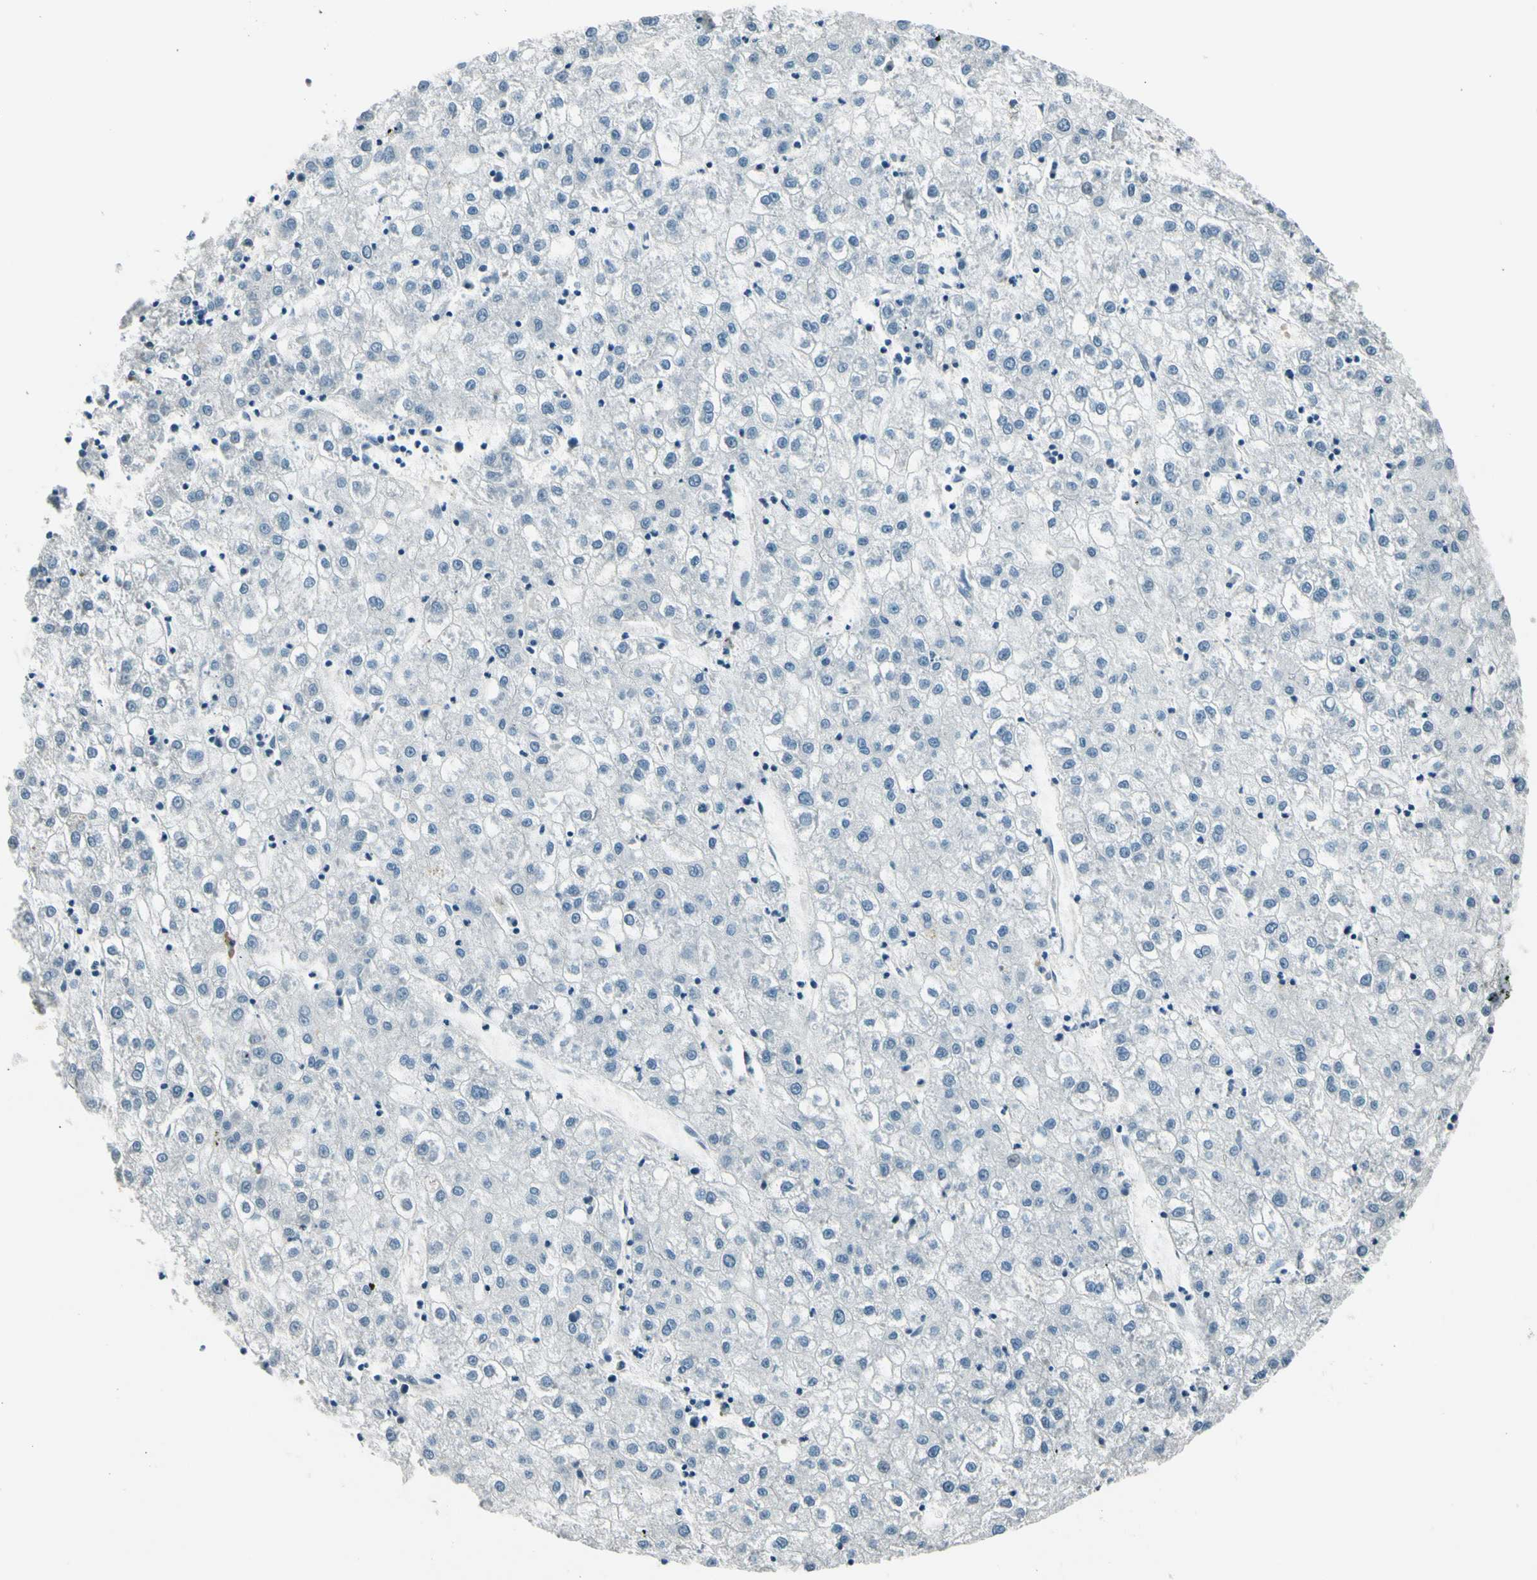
{"staining": {"intensity": "negative", "quantity": "none", "location": "none"}, "tissue": "liver cancer", "cell_type": "Tumor cells", "image_type": "cancer", "snomed": [{"axis": "morphology", "description": "Carcinoma, Hepatocellular, NOS"}, {"axis": "topography", "description": "Liver"}], "caption": "Immunohistochemistry histopathology image of human hepatocellular carcinoma (liver) stained for a protein (brown), which demonstrates no positivity in tumor cells. (Immunohistochemistry, brightfield microscopy, high magnification).", "gene": "PDPN", "patient": {"sex": "male", "age": 72}}